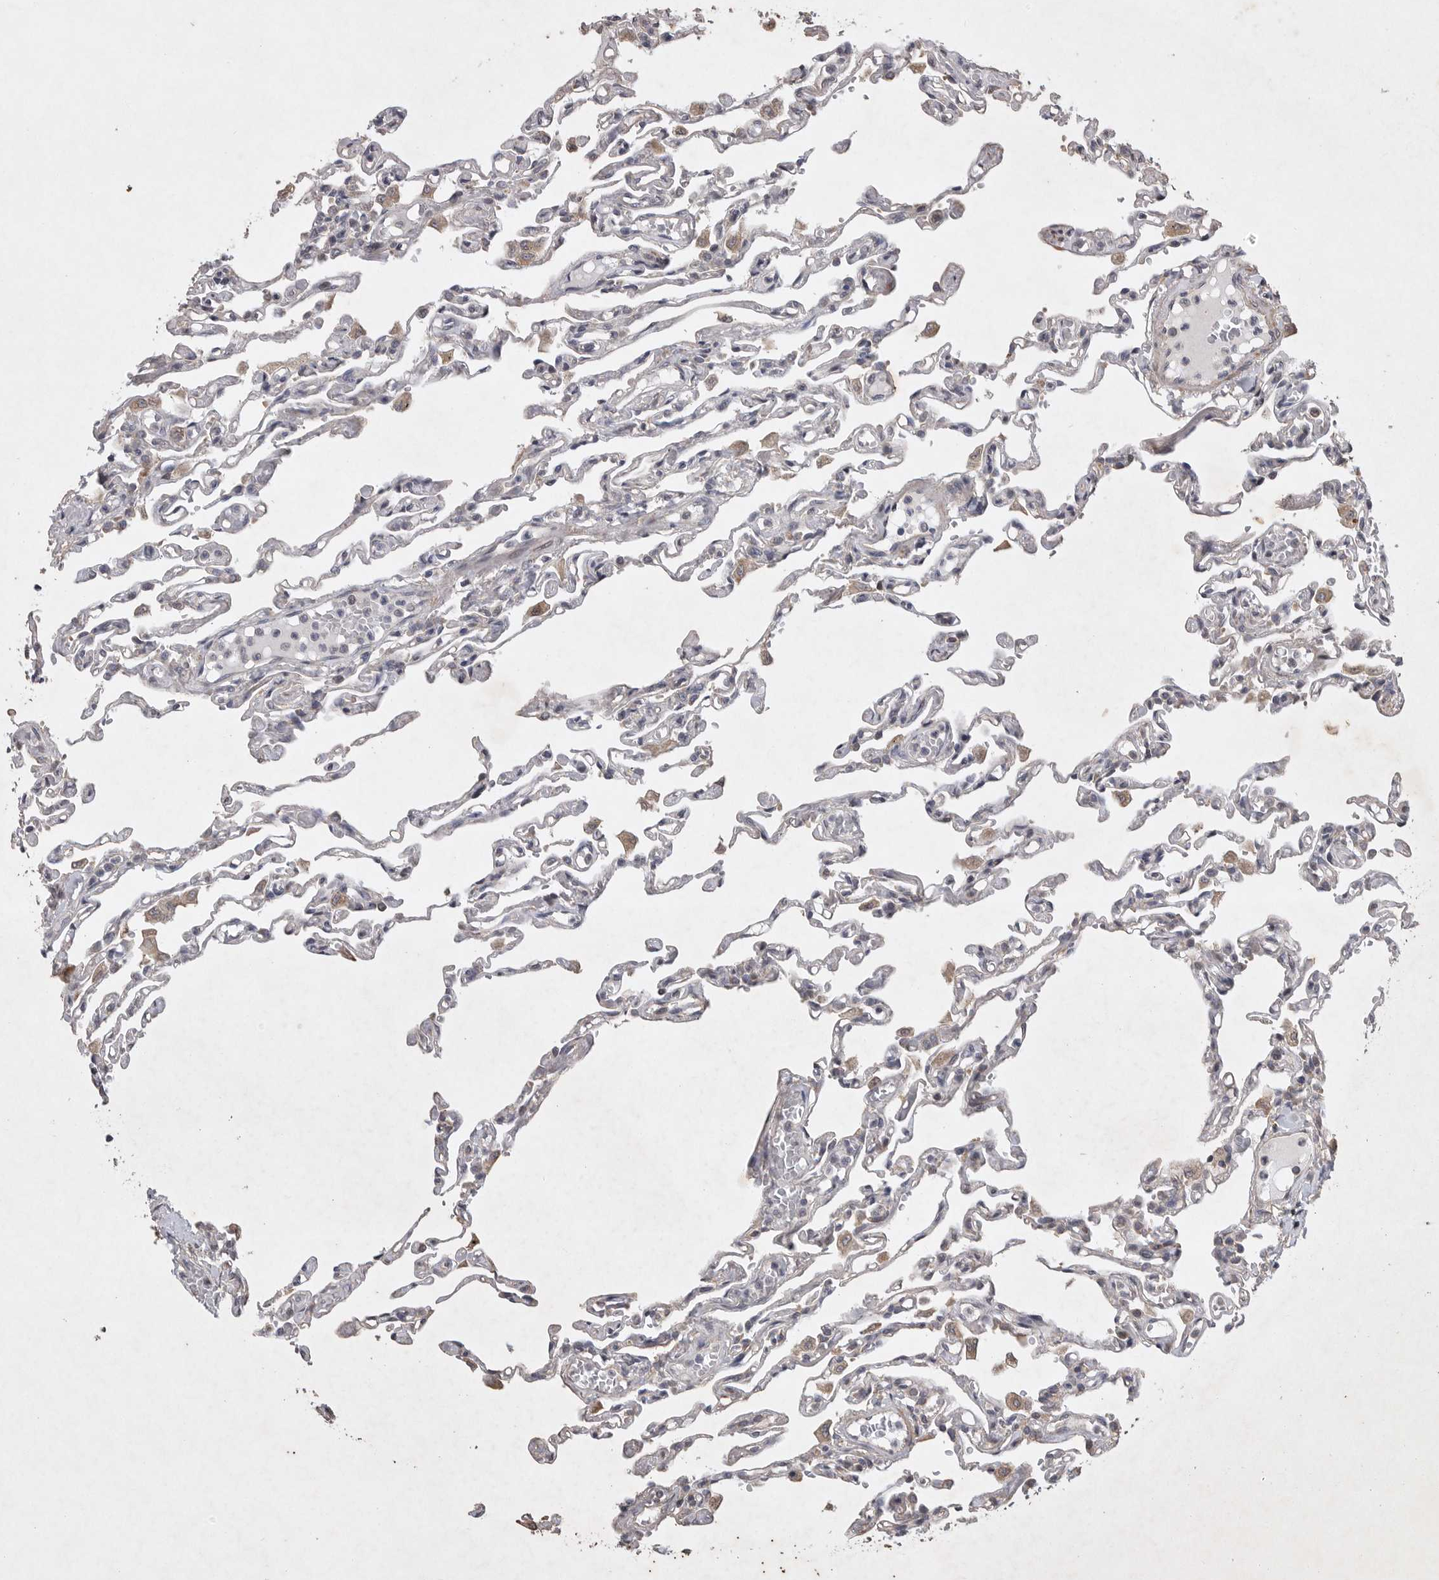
{"staining": {"intensity": "negative", "quantity": "none", "location": "none"}, "tissue": "lung", "cell_type": "Alveolar cells", "image_type": "normal", "snomed": [{"axis": "morphology", "description": "Normal tissue, NOS"}, {"axis": "topography", "description": "Lung"}], "caption": "An immunohistochemistry (IHC) photomicrograph of benign lung is shown. There is no staining in alveolar cells of lung. (Stains: DAB (3,3'-diaminobenzidine) immunohistochemistry (IHC) with hematoxylin counter stain, Microscopy: brightfield microscopy at high magnification).", "gene": "EDEM3", "patient": {"sex": "male", "age": 21}}